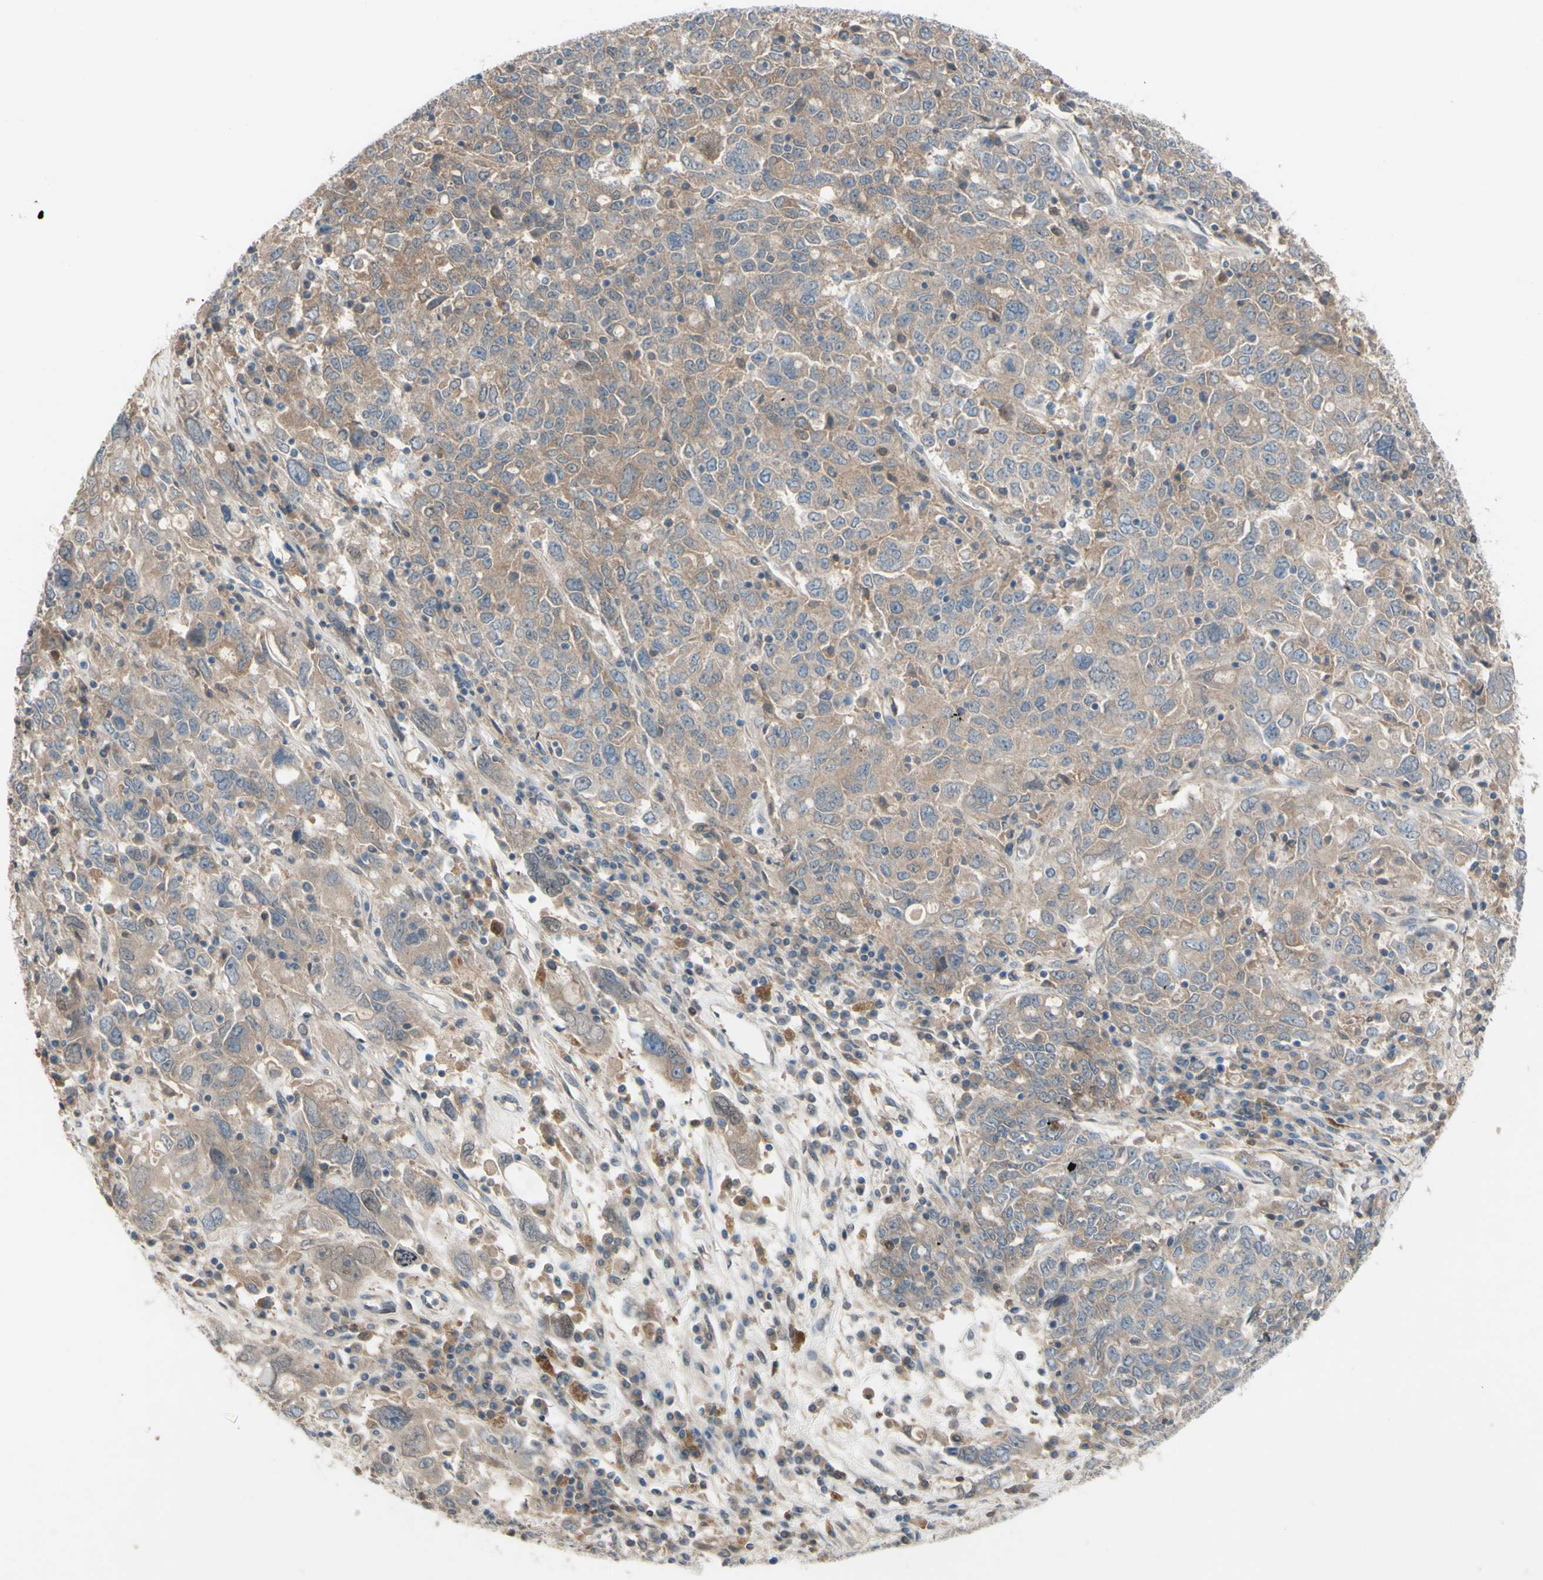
{"staining": {"intensity": "weak", "quantity": ">75%", "location": "cytoplasmic/membranous"}, "tissue": "ovarian cancer", "cell_type": "Tumor cells", "image_type": "cancer", "snomed": [{"axis": "morphology", "description": "Carcinoma, endometroid"}, {"axis": "topography", "description": "Ovary"}], "caption": "Weak cytoplasmic/membranous staining for a protein is seen in about >75% of tumor cells of endometroid carcinoma (ovarian) using immunohistochemistry.", "gene": "AFP", "patient": {"sex": "female", "age": 62}}